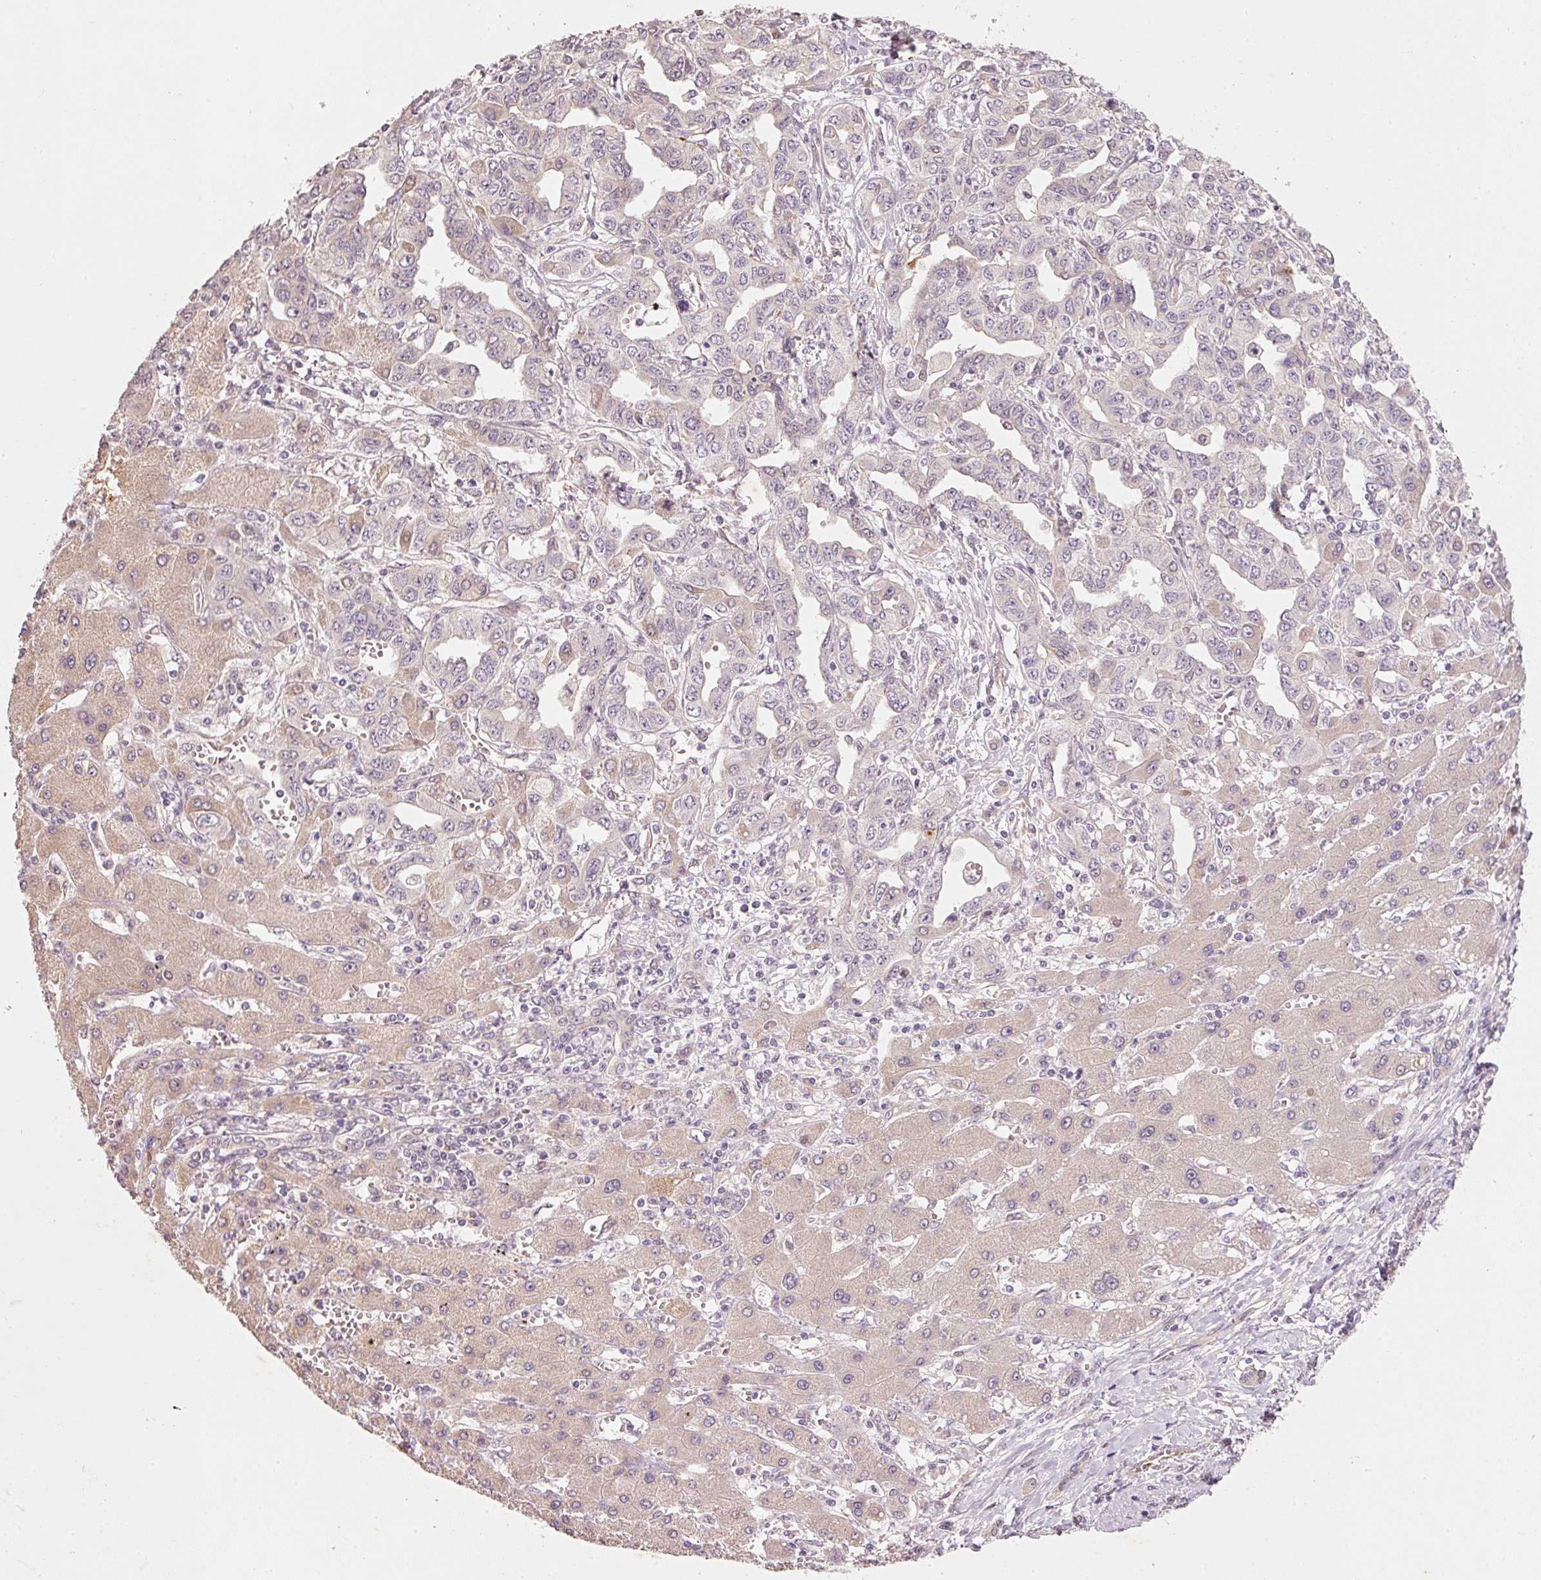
{"staining": {"intensity": "negative", "quantity": "none", "location": "none"}, "tissue": "liver cancer", "cell_type": "Tumor cells", "image_type": "cancer", "snomed": [{"axis": "morphology", "description": "Cholangiocarcinoma"}, {"axis": "topography", "description": "Liver"}], "caption": "Tumor cells are negative for protein expression in human cholangiocarcinoma (liver).", "gene": "RGL2", "patient": {"sex": "male", "age": 59}}